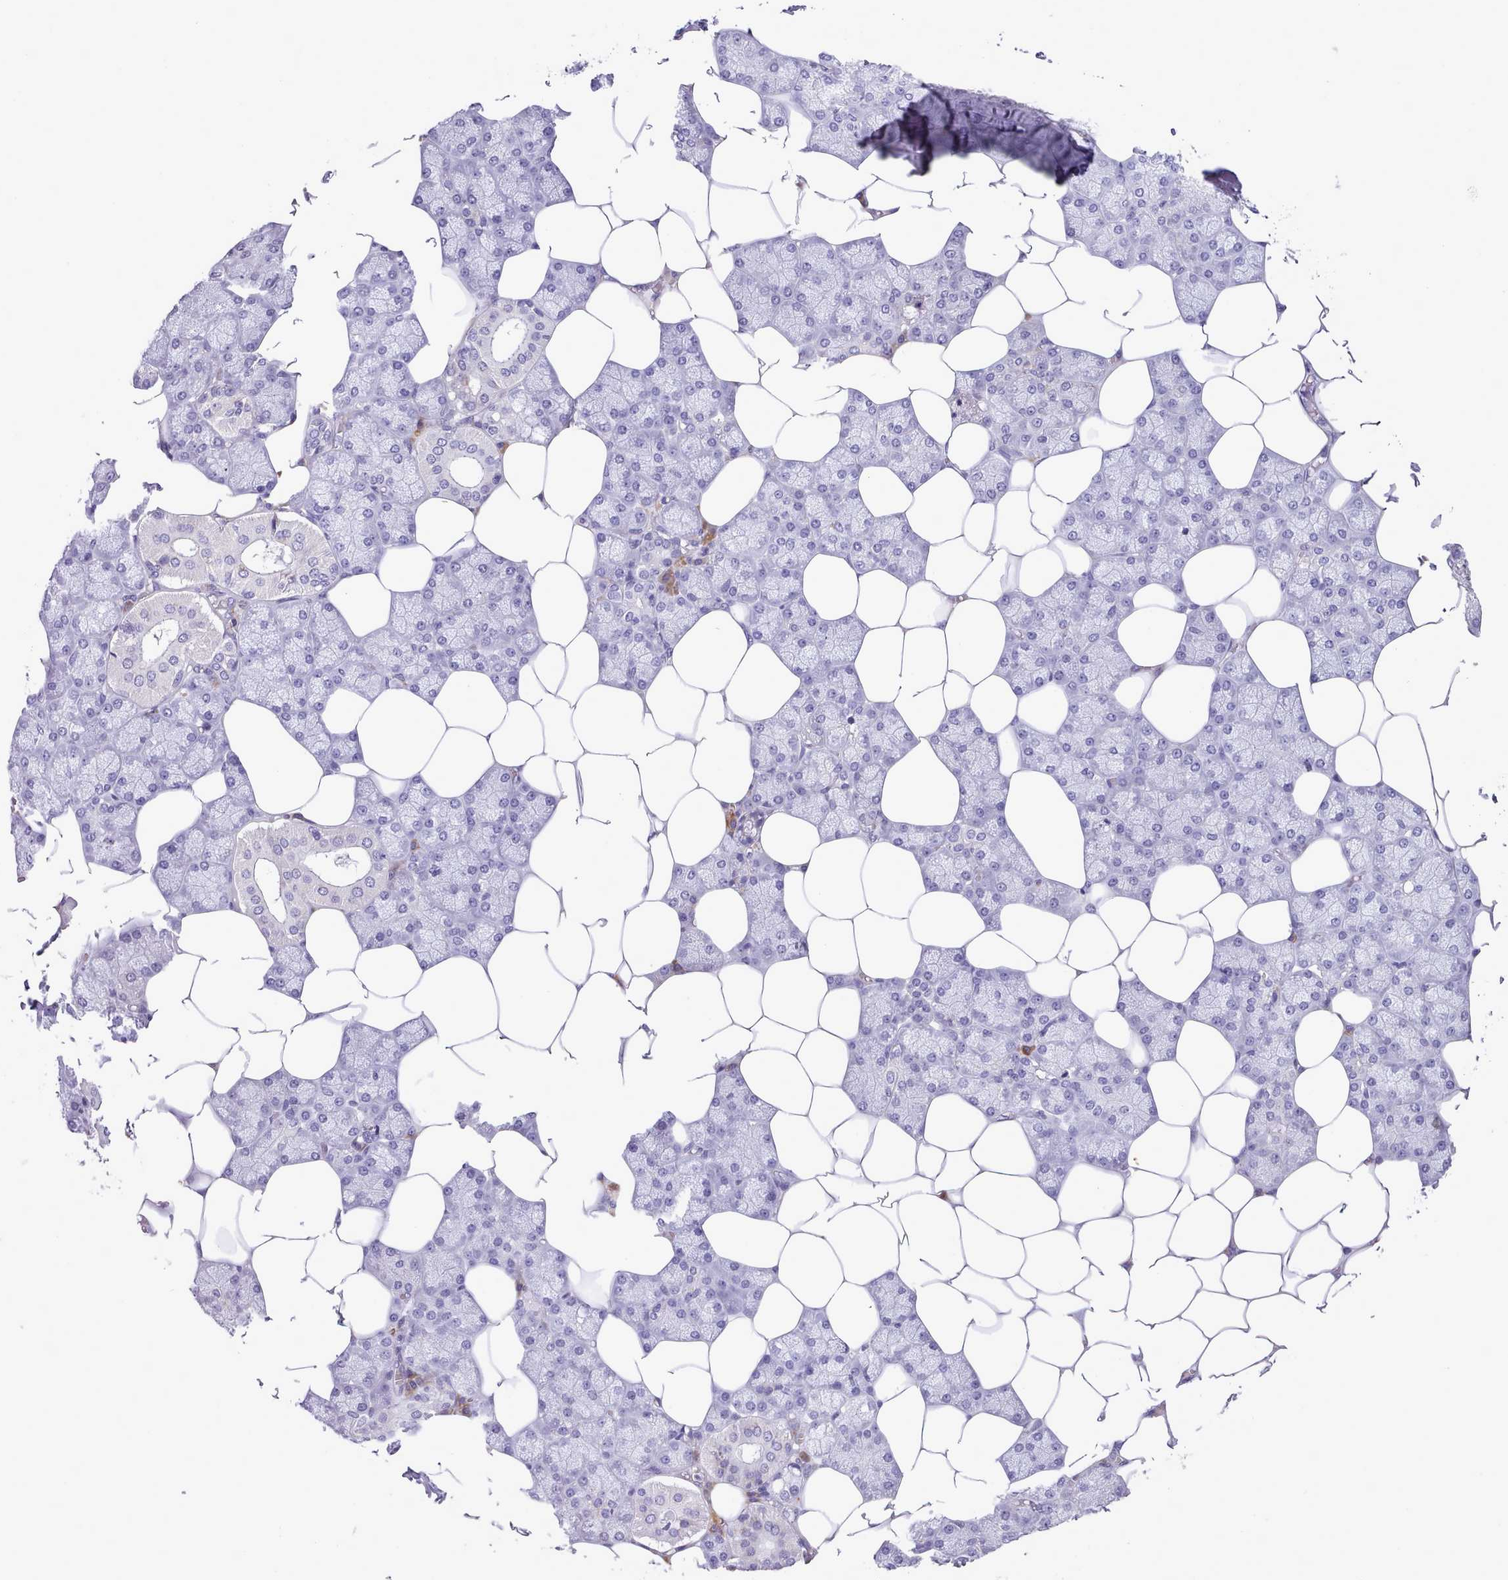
{"staining": {"intensity": "negative", "quantity": "none", "location": "none"}, "tissue": "salivary gland", "cell_type": "Glandular cells", "image_type": "normal", "snomed": [{"axis": "morphology", "description": "Normal tissue, NOS"}, {"axis": "topography", "description": "Salivary gland"}], "caption": "IHC image of unremarkable salivary gland stained for a protein (brown), which exhibits no positivity in glandular cells.", "gene": "FAM83E", "patient": {"sex": "male", "age": 62}}